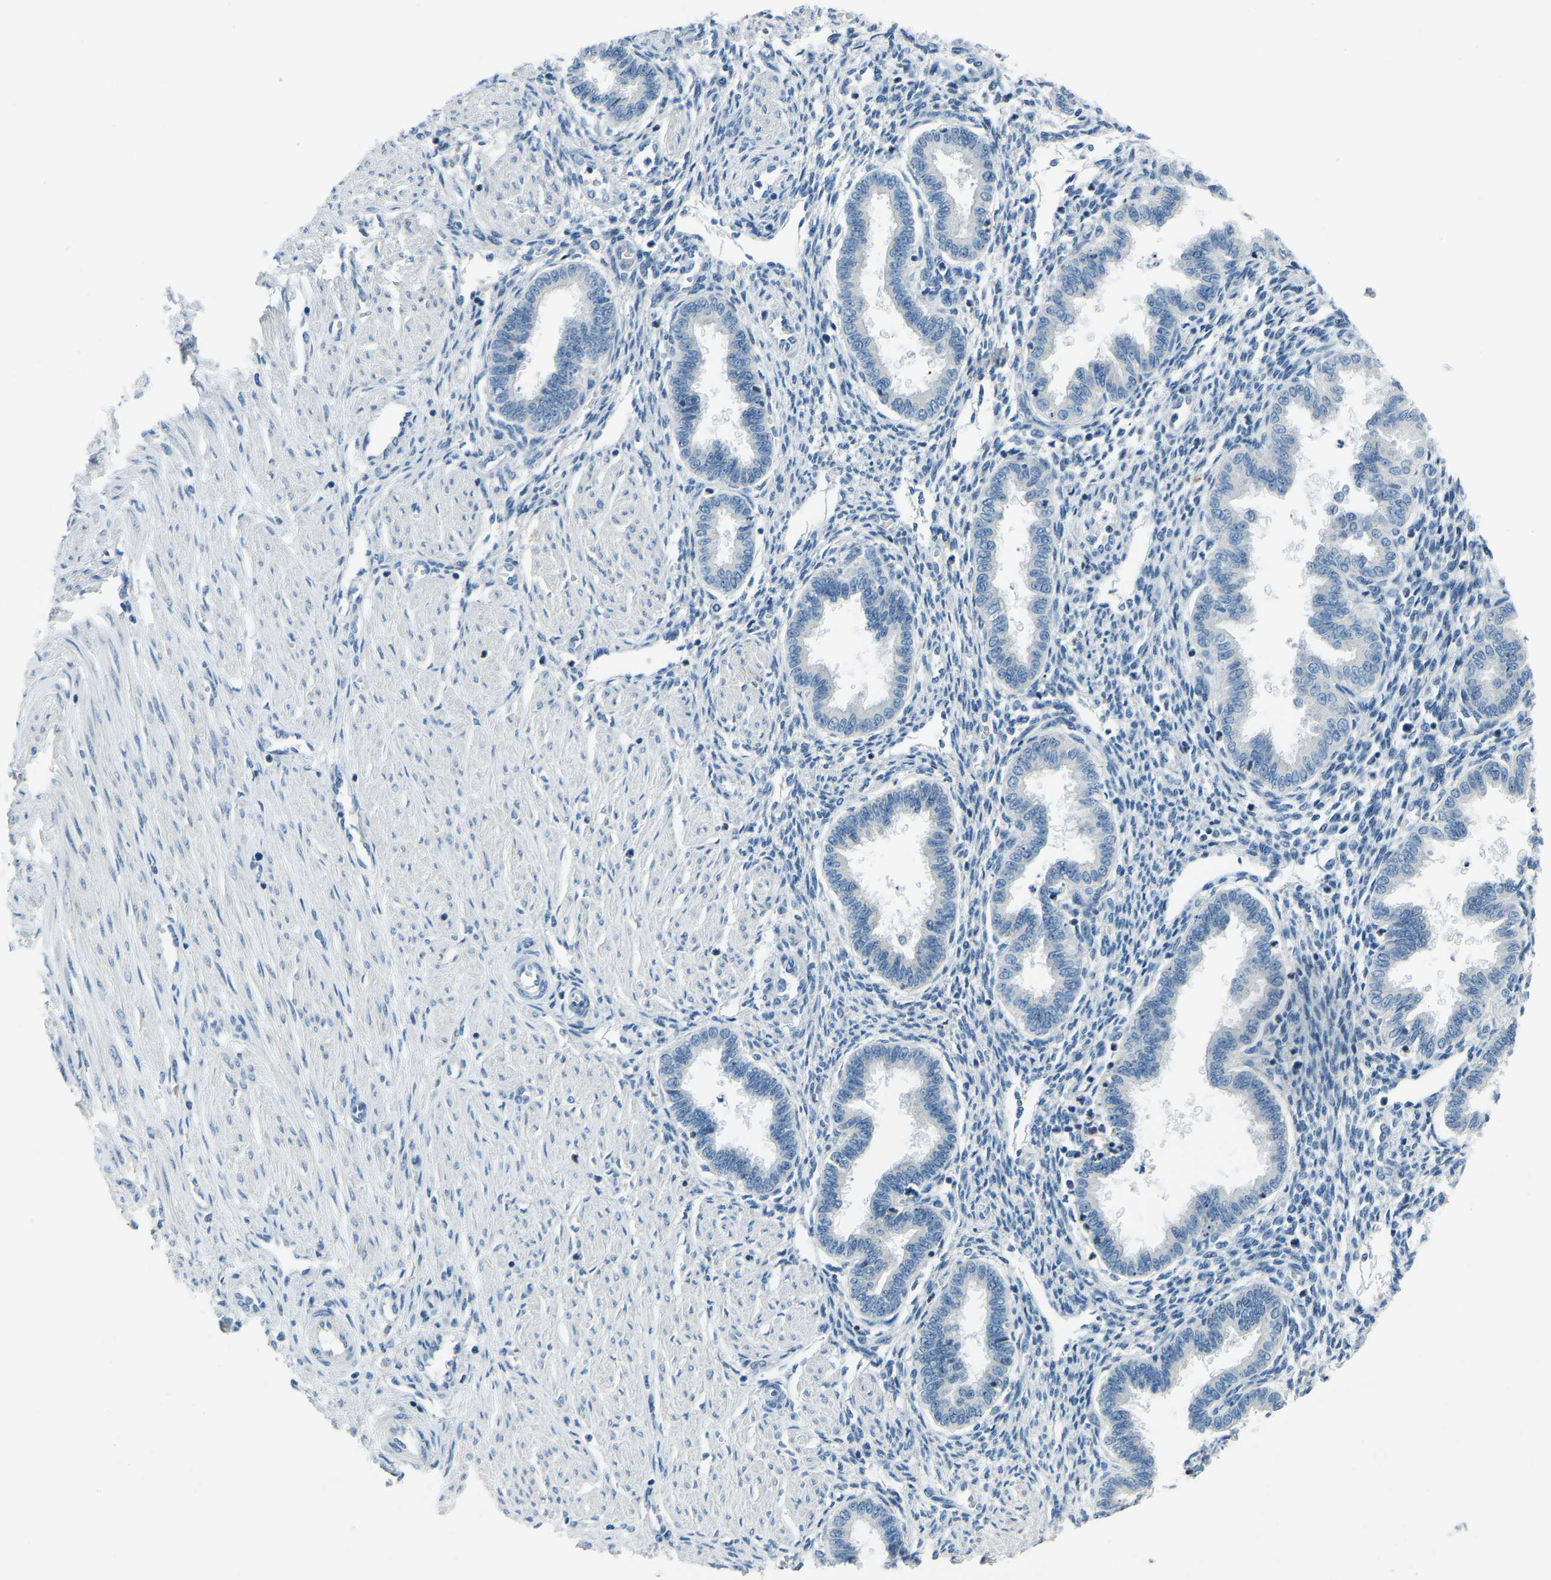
{"staining": {"intensity": "negative", "quantity": "none", "location": "none"}, "tissue": "endometrium", "cell_type": "Cells in endometrial stroma", "image_type": "normal", "snomed": [{"axis": "morphology", "description": "Normal tissue, NOS"}, {"axis": "topography", "description": "Endometrium"}], "caption": "DAB (3,3'-diaminobenzidine) immunohistochemical staining of unremarkable human endometrium reveals no significant expression in cells in endometrial stroma.", "gene": "XIRP1", "patient": {"sex": "female", "age": 33}}